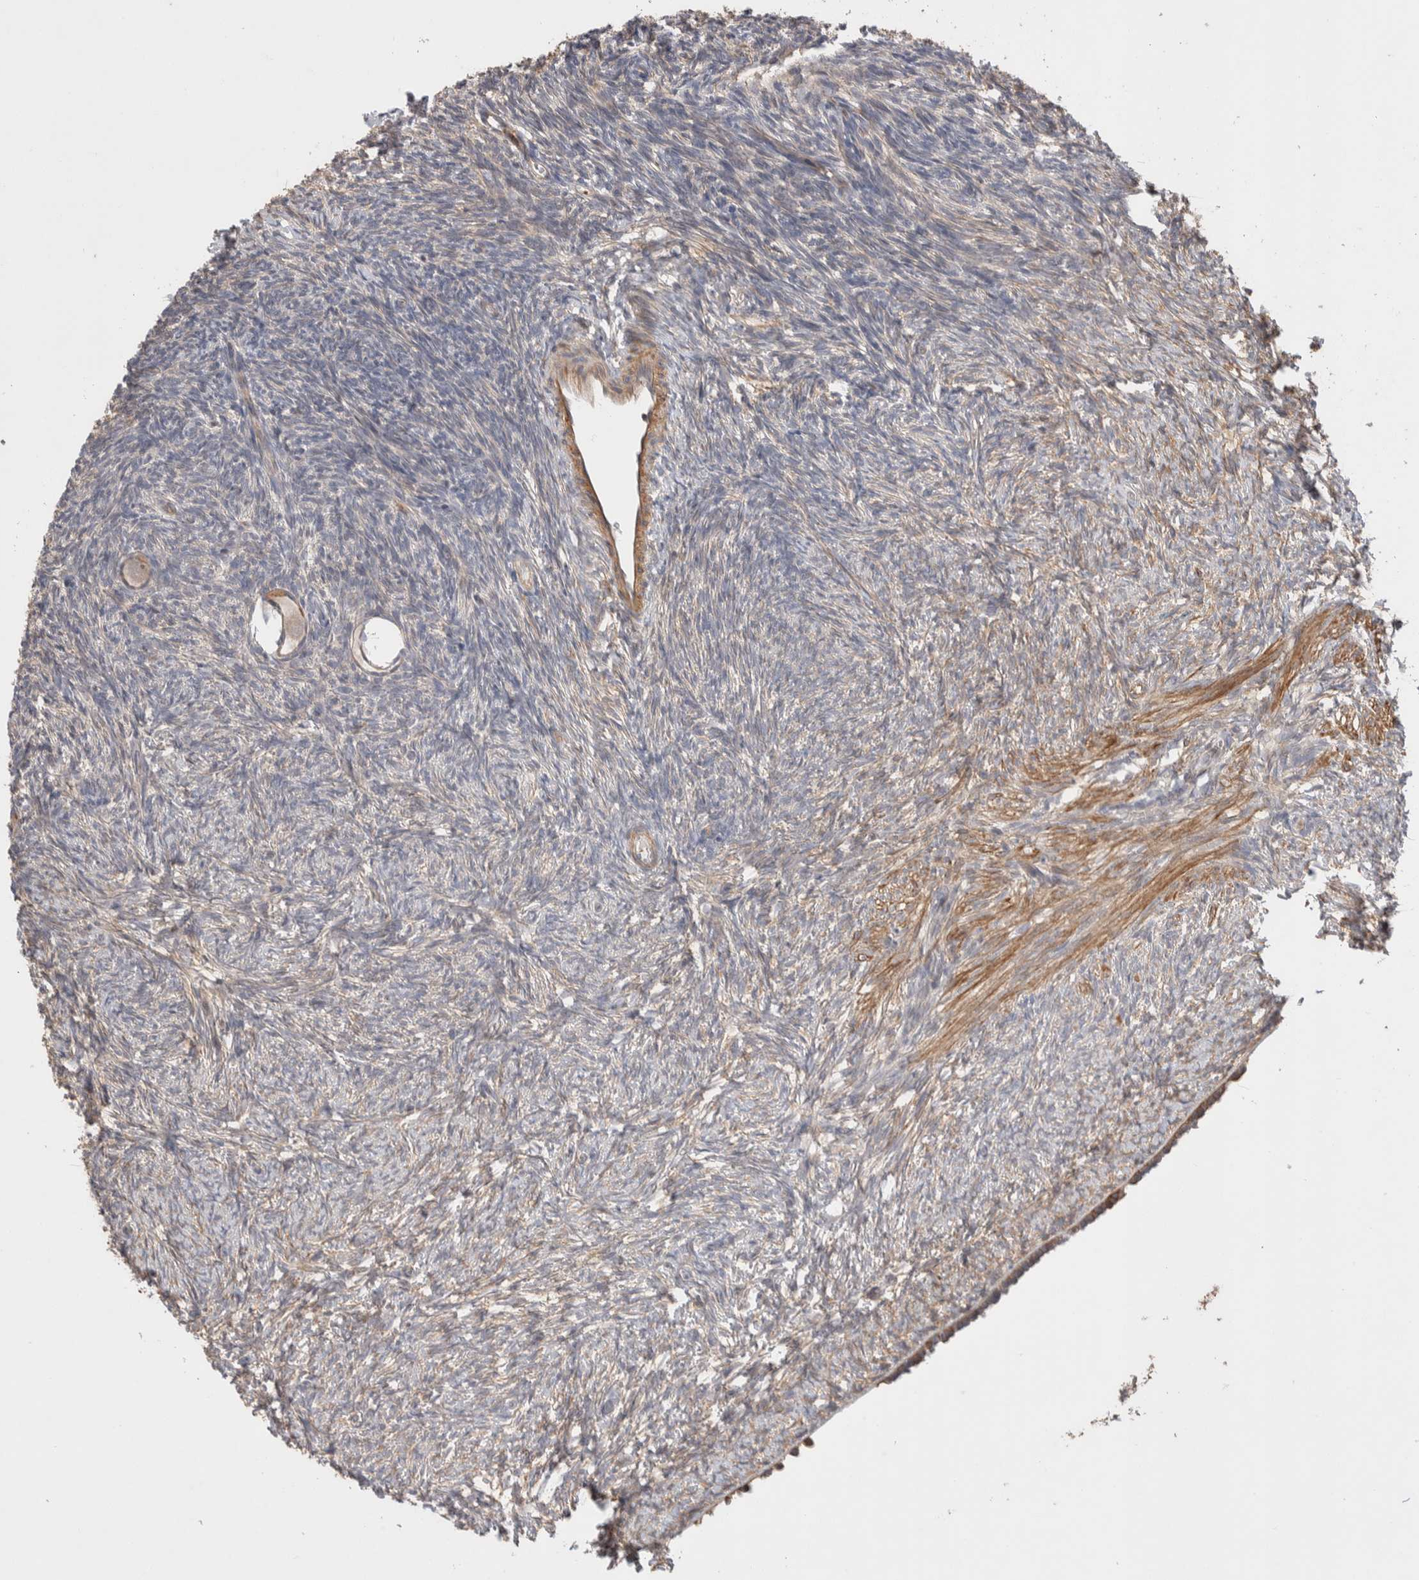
{"staining": {"intensity": "moderate", "quantity": "25%-75%", "location": "cytoplasmic/membranous,nuclear"}, "tissue": "ovary", "cell_type": "Follicle cells", "image_type": "normal", "snomed": [{"axis": "morphology", "description": "Normal tissue, NOS"}, {"axis": "topography", "description": "Ovary"}], "caption": "This image exhibits immunohistochemistry staining of normal ovary, with medium moderate cytoplasmic/membranous,nuclear expression in approximately 25%-75% of follicle cells.", "gene": "ZNF704", "patient": {"sex": "female", "age": 34}}